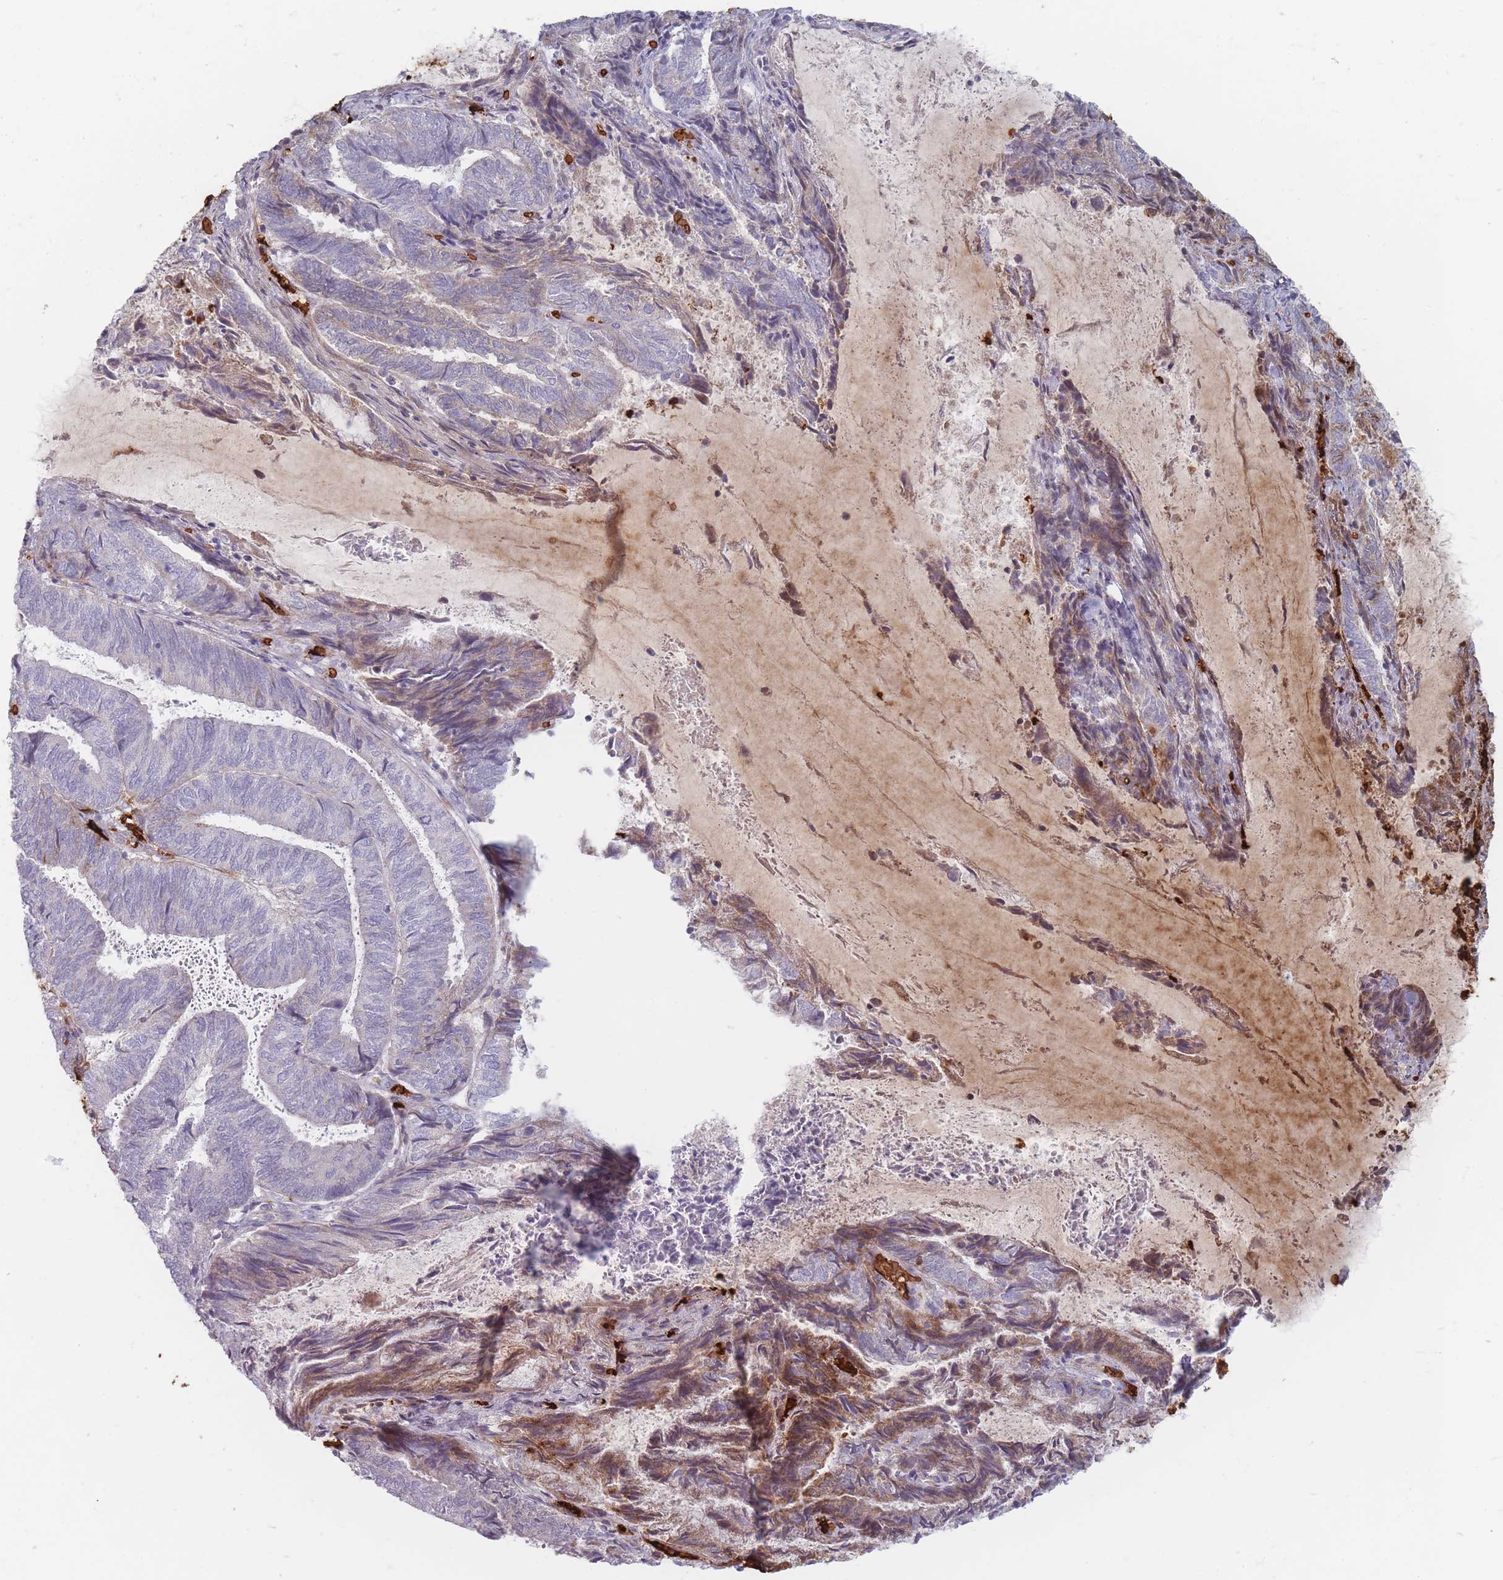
{"staining": {"intensity": "weak", "quantity": "<25%", "location": "cytoplasmic/membranous"}, "tissue": "endometrial cancer", "cell_type": "Tumor cells", "image_type": "cancer", "snomed": [{"axis": "morphology", "description": "Adenocarcinoma, NOS"}, {"axis": "topography", "description": "Endometrium"}], "caption": "This micrograph is of adenocarcinoma (endometrial) stained with IHC to label a protein in brown with the nuclei are counter-stained blue. There is no positivity in tumor cells.", "gene": "SLC2A6", "patient": {"sex": "female", "age": 80}}